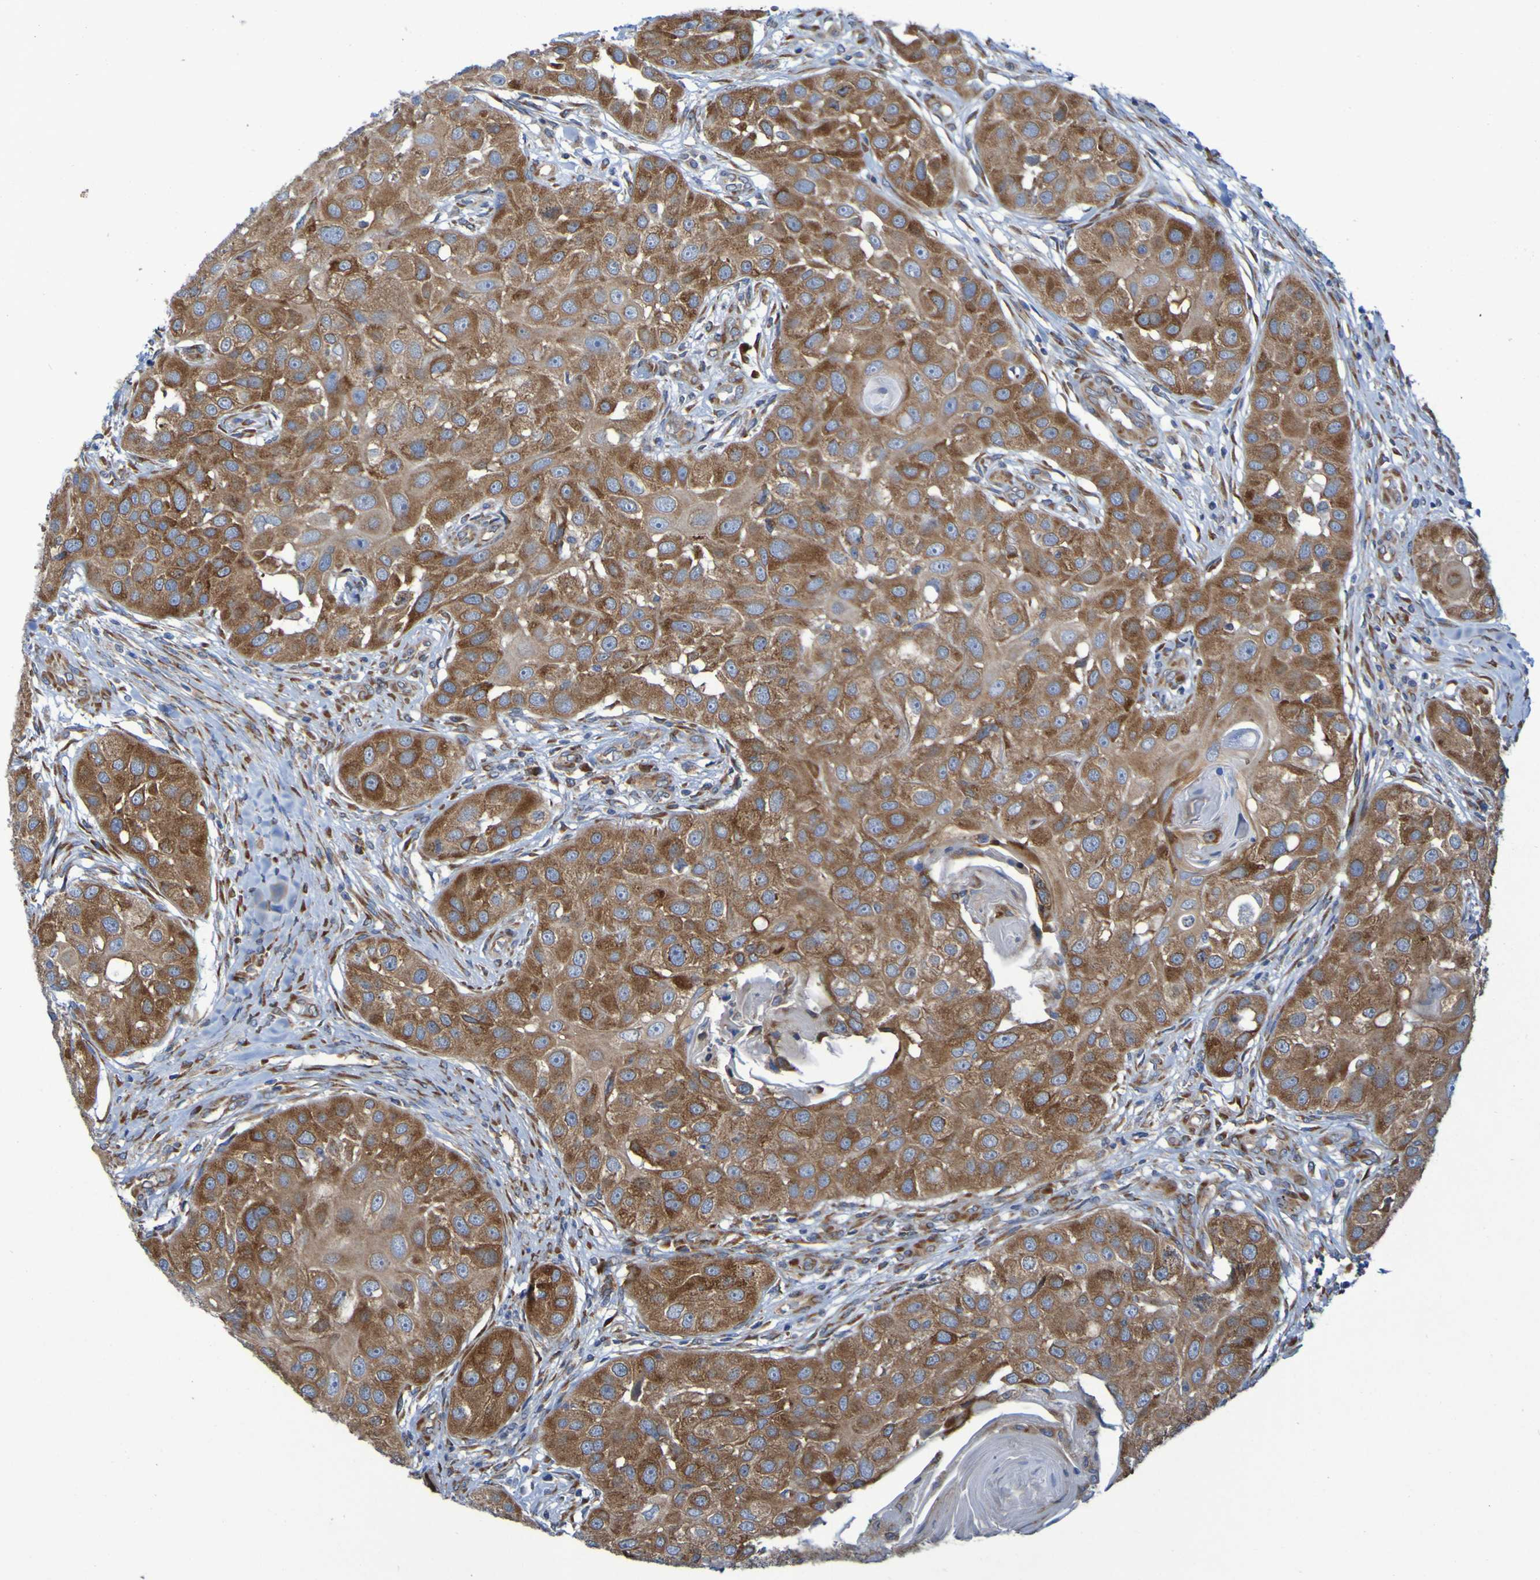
{"staining": {"intensity": "moderate", "quantity": ">75%", "location": "cytoplasmic/membranous"}, "tissue": "head and neck cancer", "cell_type": "Tumor cells", "image_type": "cancer", "snomed": [{"axis": "morphology", "description": "Normal tissue, NOS"}, {"axis": "morphology", "description": "Squamous cell carcinoma, NOS"}, {"axis": "topography", "description": "Skeletal muscle"}, {"axis": "topography", "description": "Head-Neck"}], "caption": "Head and neck cancer stained for a protein shows moderate cytoplasmic/membranous positivity in tumor cells.", "gene": "FKBP3", "patient": {"sex": "male", "age": 51}}